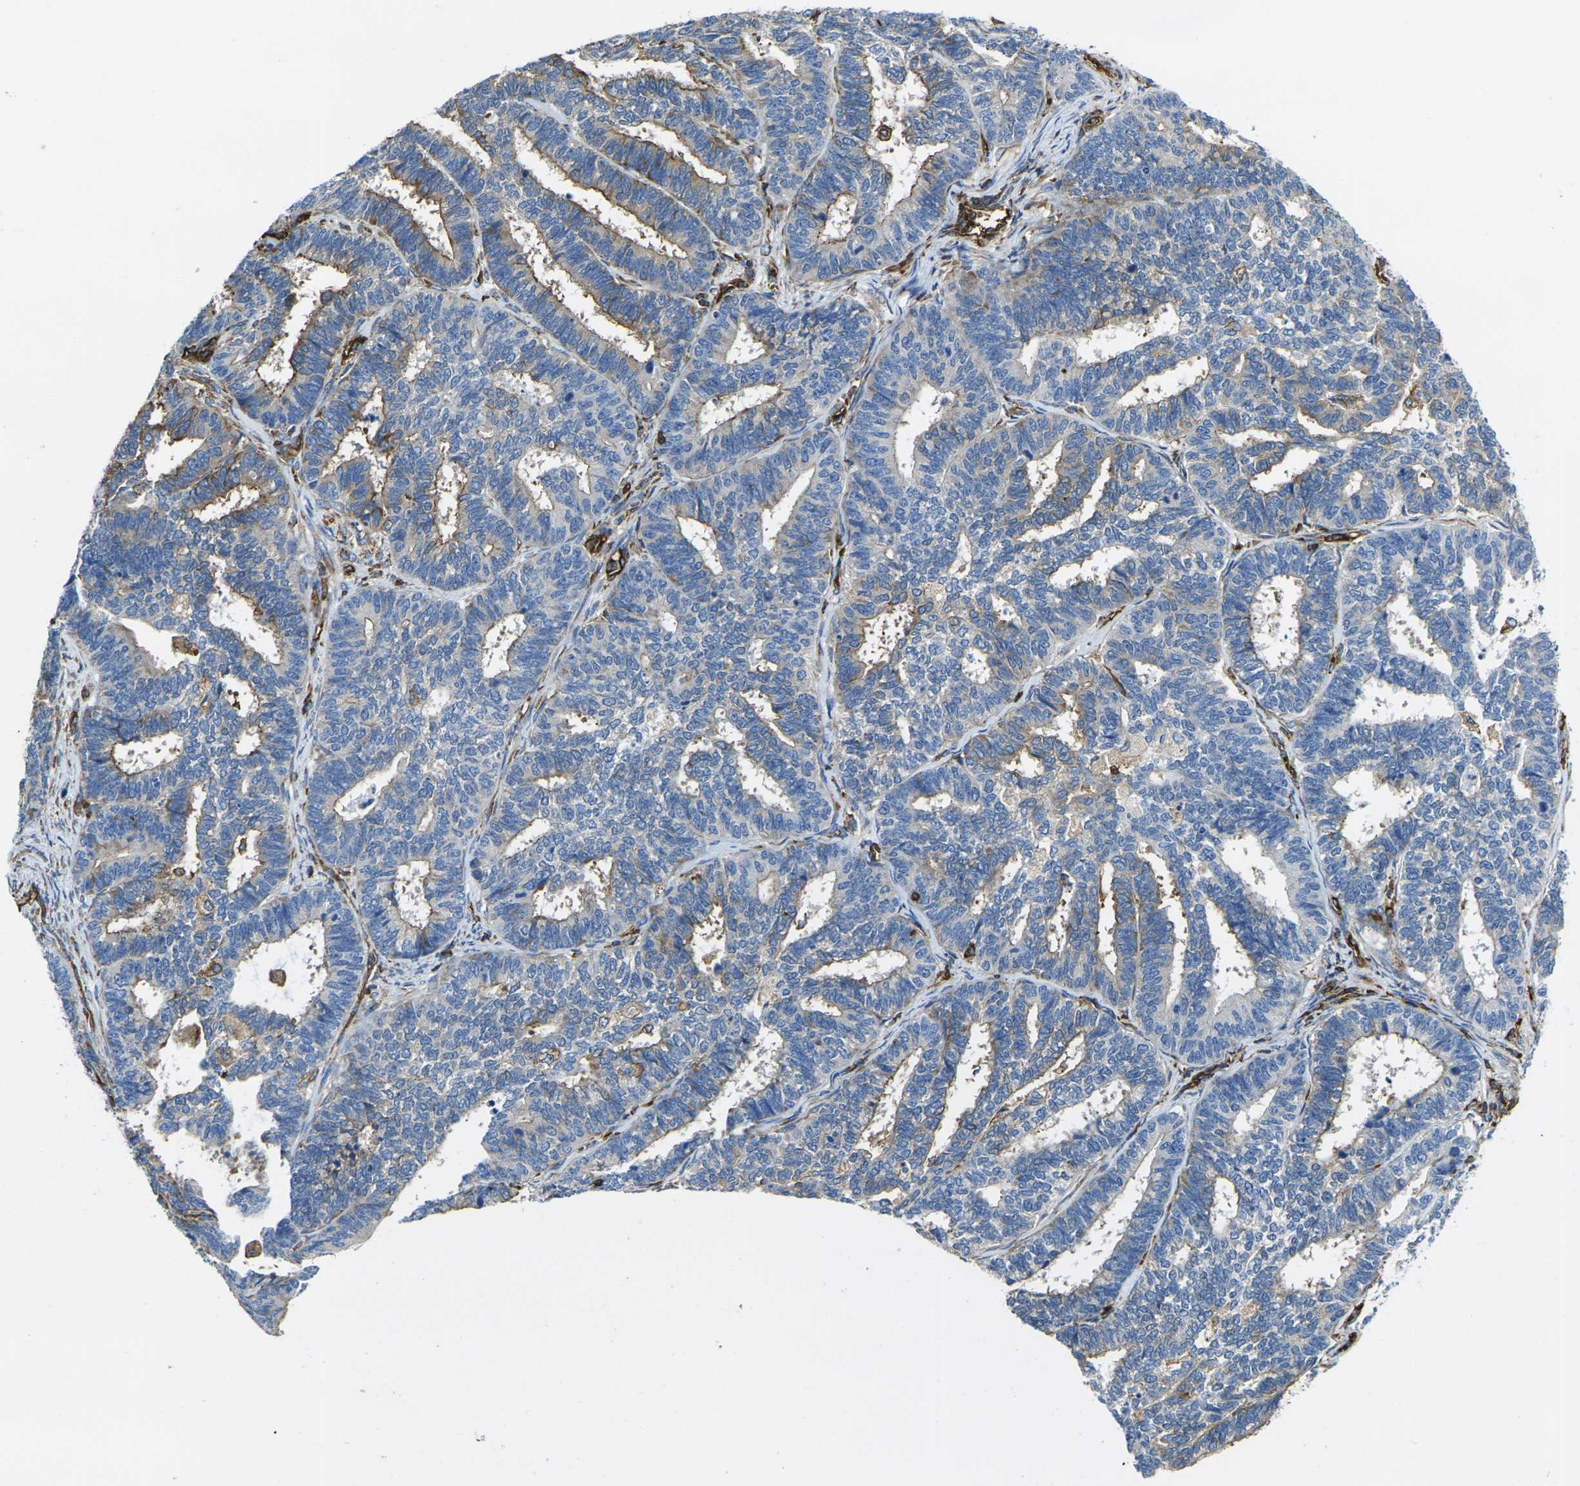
{"staining": {"intensity": "moderate", "quantity": "25%-75%", "location": "cytoplasmic/membranous"}, "tissue": "endometrial cancer", "cell_type": "Tumor cells", "image_type": "cancer", "snomed": [{"axis": "morphology", "description": "Adenocarcinoma, NOS"}, {"axis": "topography", "description": "Endometrium"}], "caption": "Immunohistochemistry (IHC) histopathology image of neoplastic tissue: human endometrial adenocarcinoma stained using IHC reveals medium levels of moderate protein expression localized specifically in the cytoplasmic/membranous of tumor cells, appearing as a cytoplasmic/membranous brown color.", "gene": "FAM110D", "patient": {"sex": "female", "age": 70}}